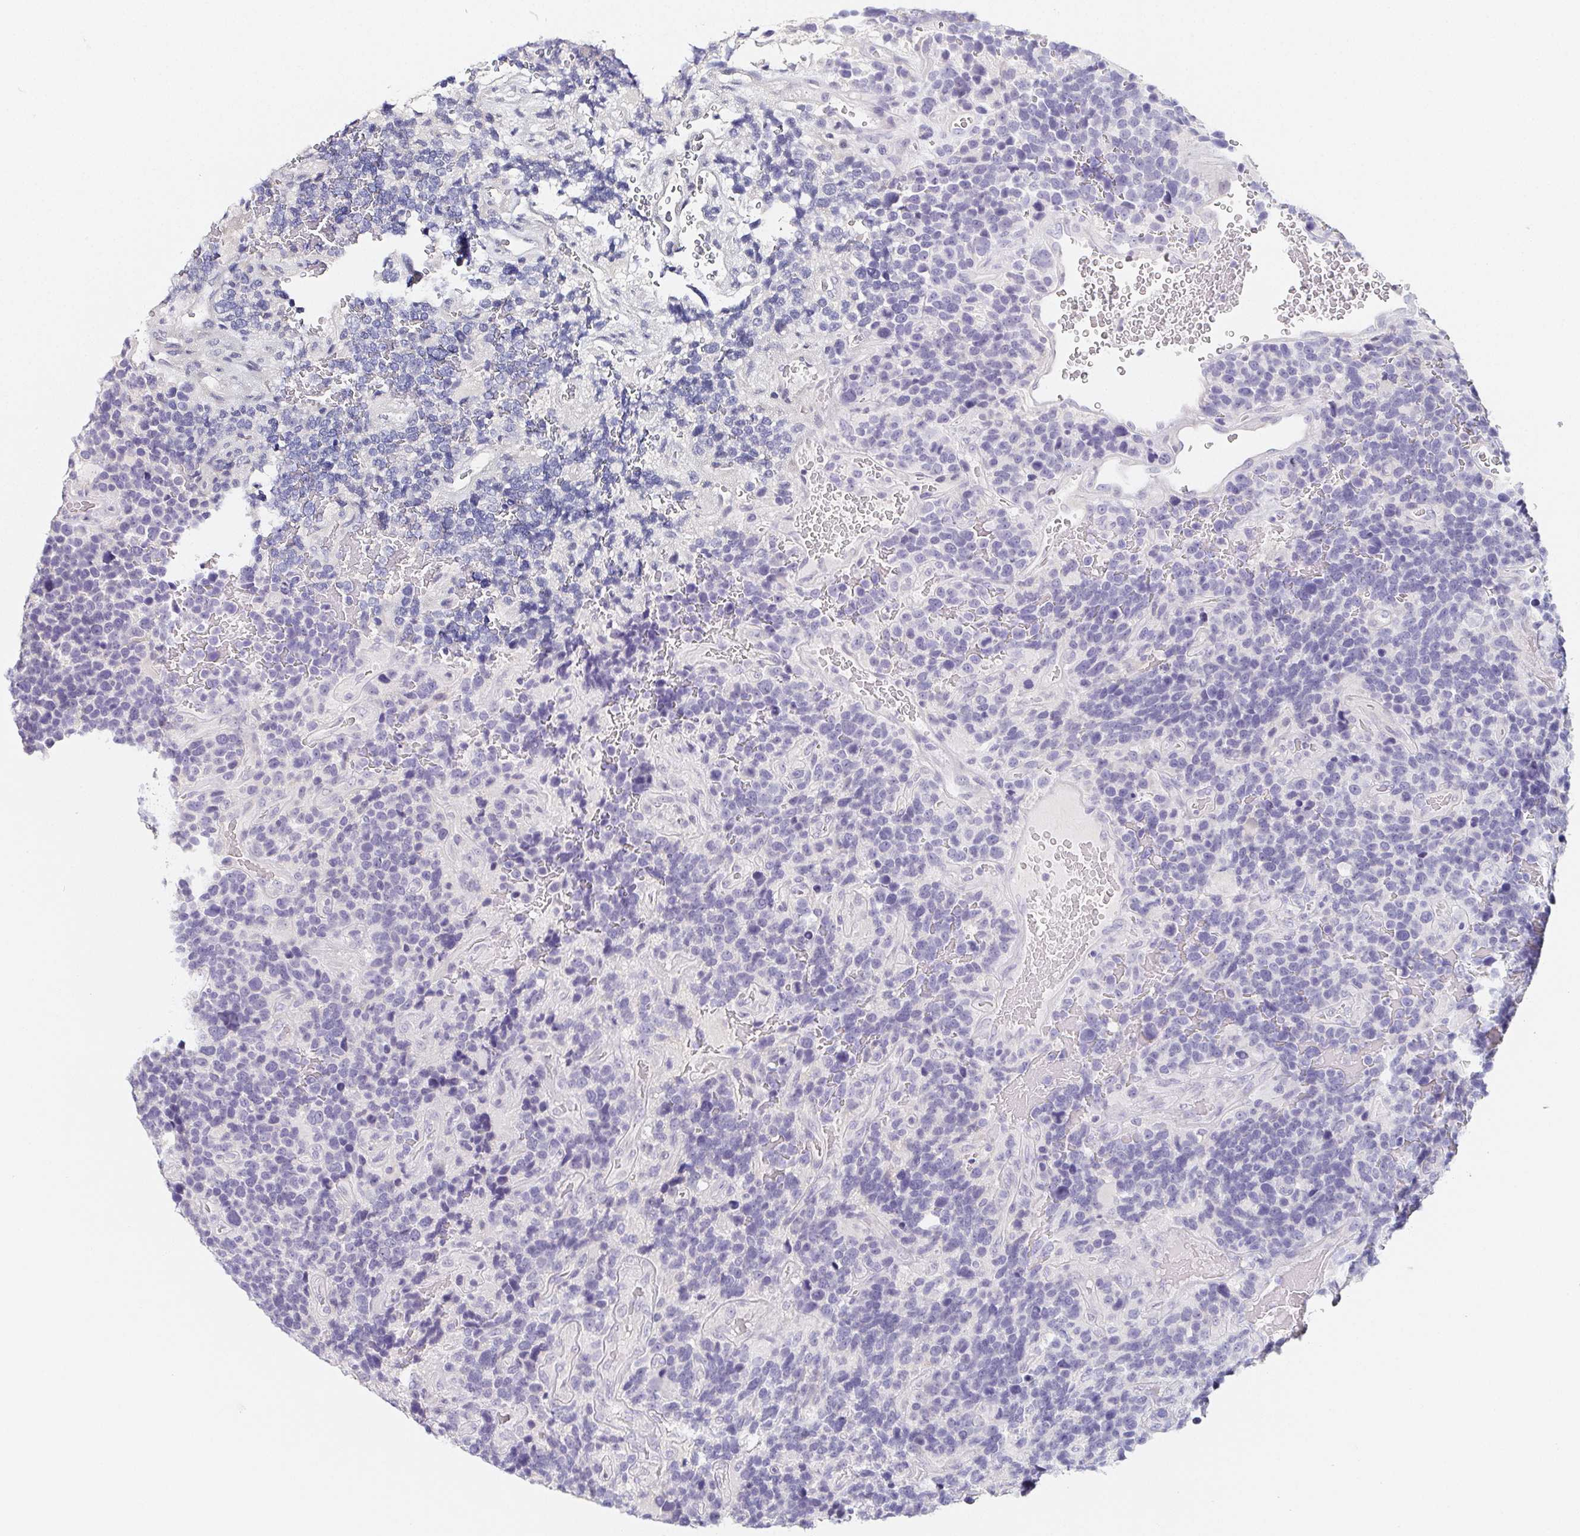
{"staining": {"intensity": "negative", "quantity": "none", "location": "none"}, "tissue": "glioma", "cell_type": "Tumor cells", "image_type": "cancer", "snomed": [{"axis": "morphology", "description": "Glioma, malignant, High grade"}, {"axis": "topography", "description": "Brain"}], "caption": "High power microscopy image of an IHC image of high-grade glioma (malignant), revealing no significant expression in tumor cells.", "gene": "GLIPR1L1", "patient": {"sex": "male", "age": 33}}